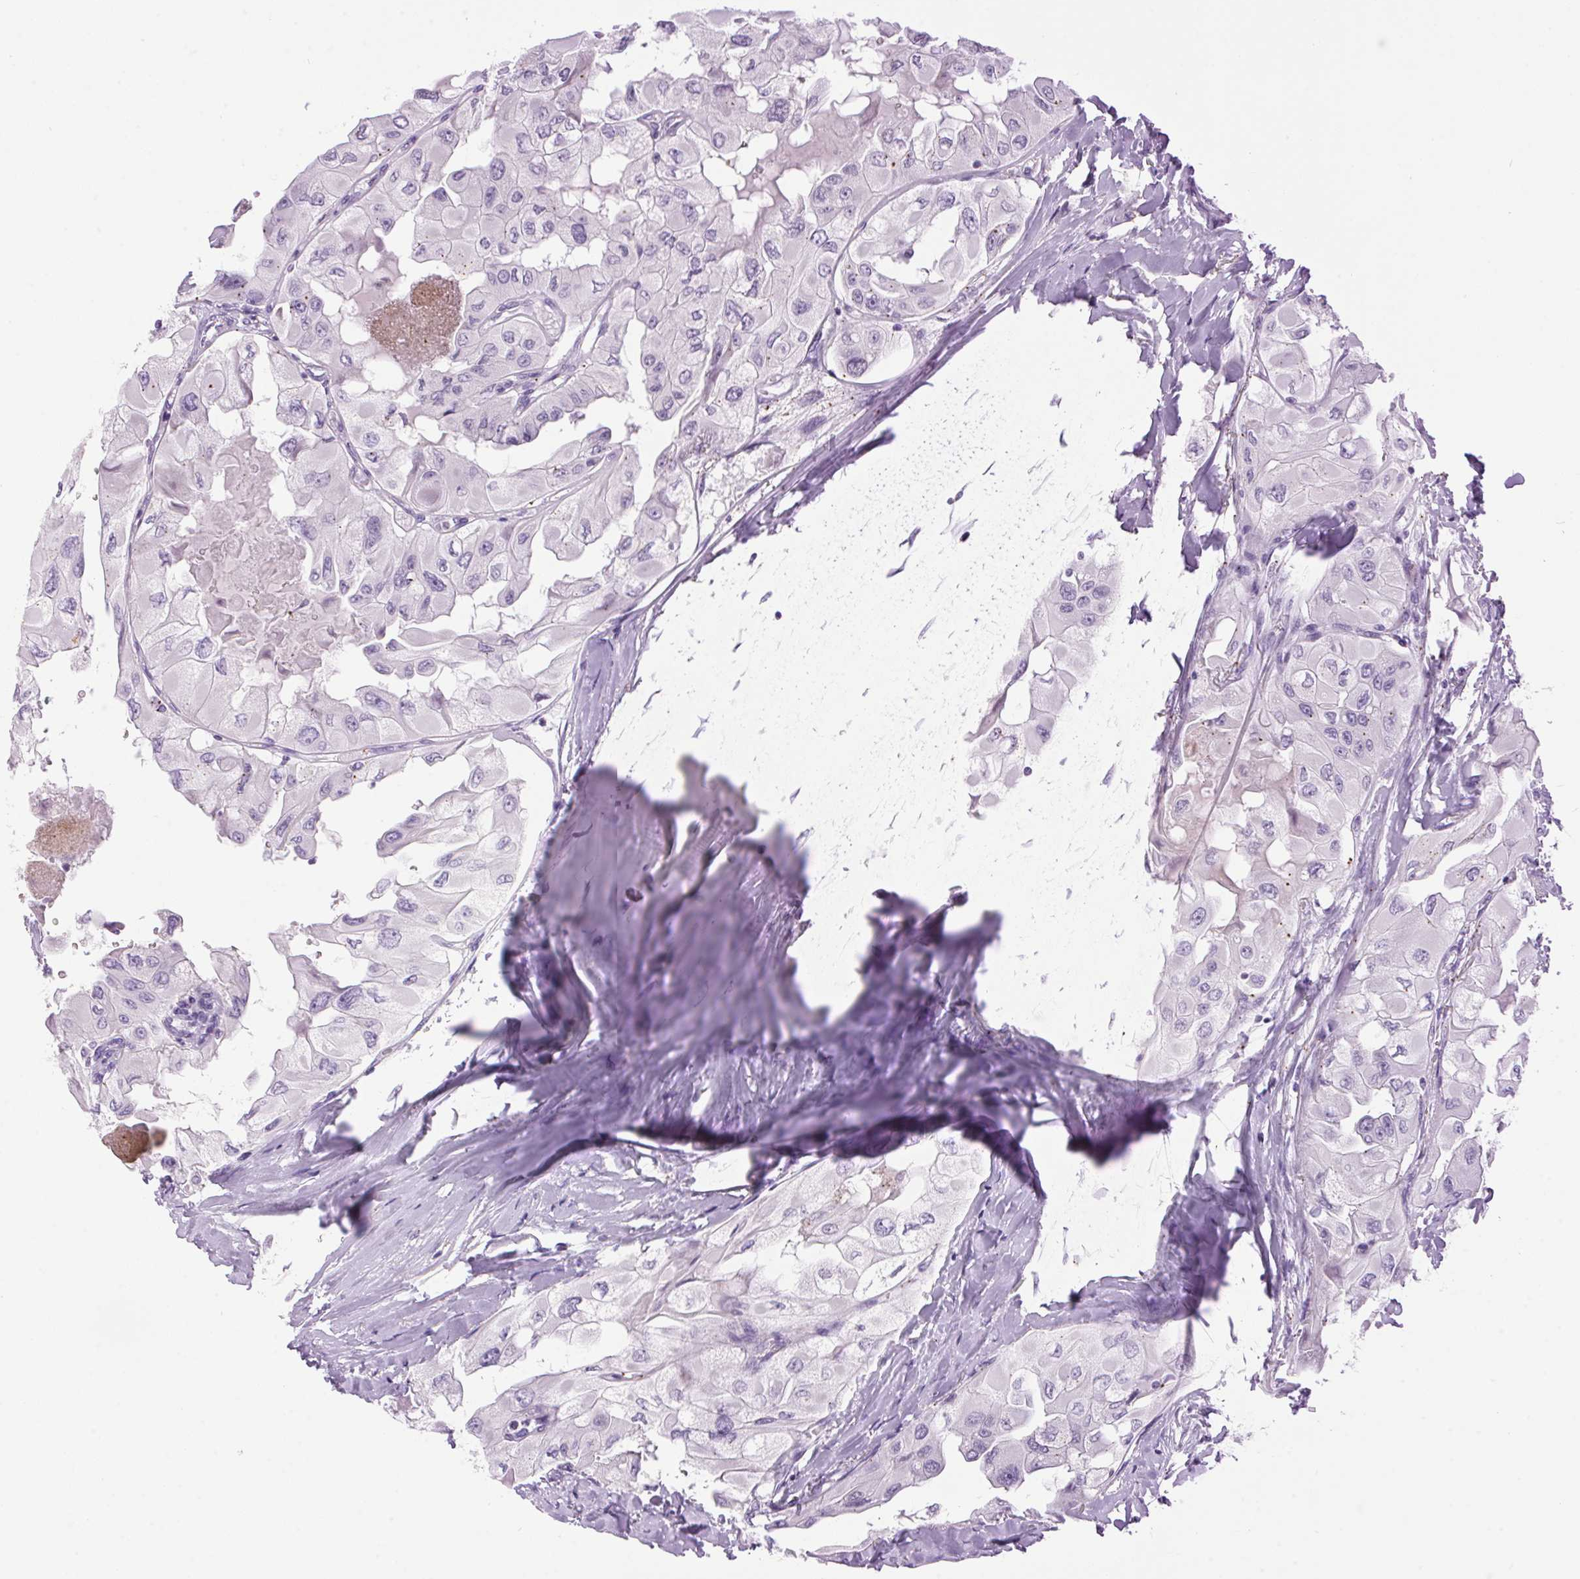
{"staining": {"intensity": "negative", "quantity": "none", "location": "none"}, "tissue": "thyroid cancer", "cell_type": "Tumor cells", "image_type": "cancer", "snomed": [{"axis": "morphology", "description": "Normal tissue, NOS"}, {"axis": "morphology", "description": "Papillary adenocarcinoma, NOS"}, {"axis": "topography", "description": "Thyroid gland"}], "caption": "Micrograph shows no significant protein staining in tumor cells of thyroid cancer (papillary adenocarcinoma).", "gene": "TMEM88B", "patient": {"sex": "female", "age": 59}}